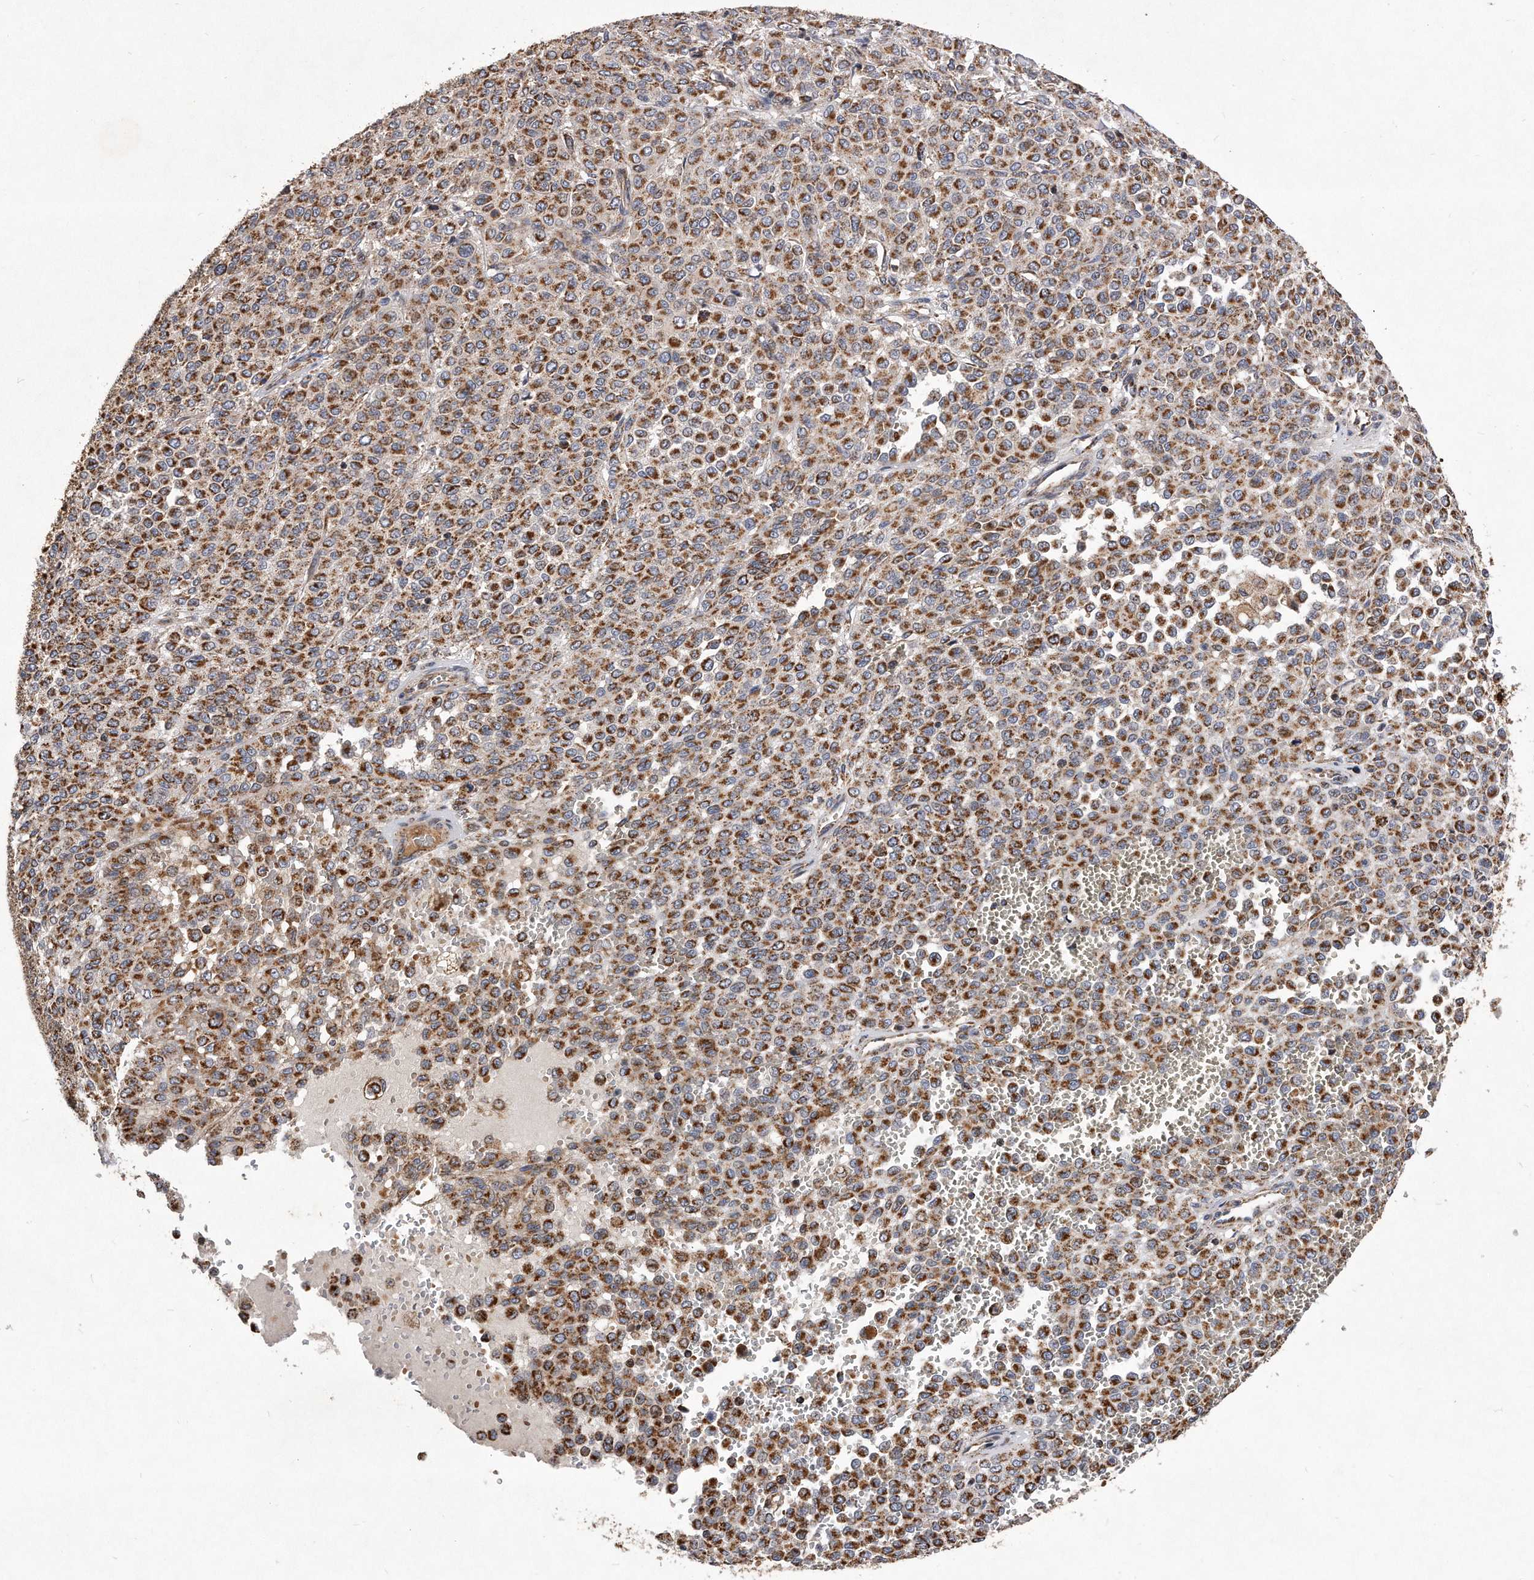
{"staining": {"intensity": "moderate", "quantity": ">75%", "location": "cytoplasmic/membranous"}, "tissue": "melanoma", "cell_type": "Tumor cells", "image_type": "cancer", "snomed": [{"axis": "morphology", "description": "Malignant melanoma, Metastatic site"}, {"axis": "topography", "description": "Pancreas"}], "caption": "The histopathology image demonstrates a brown stain indicating the presence of a protein in the cytoplasmic/membranous of tumor cells in melanoma.", "gene": "PPP5C", "patient": {"sex": "female", "age": 30}}